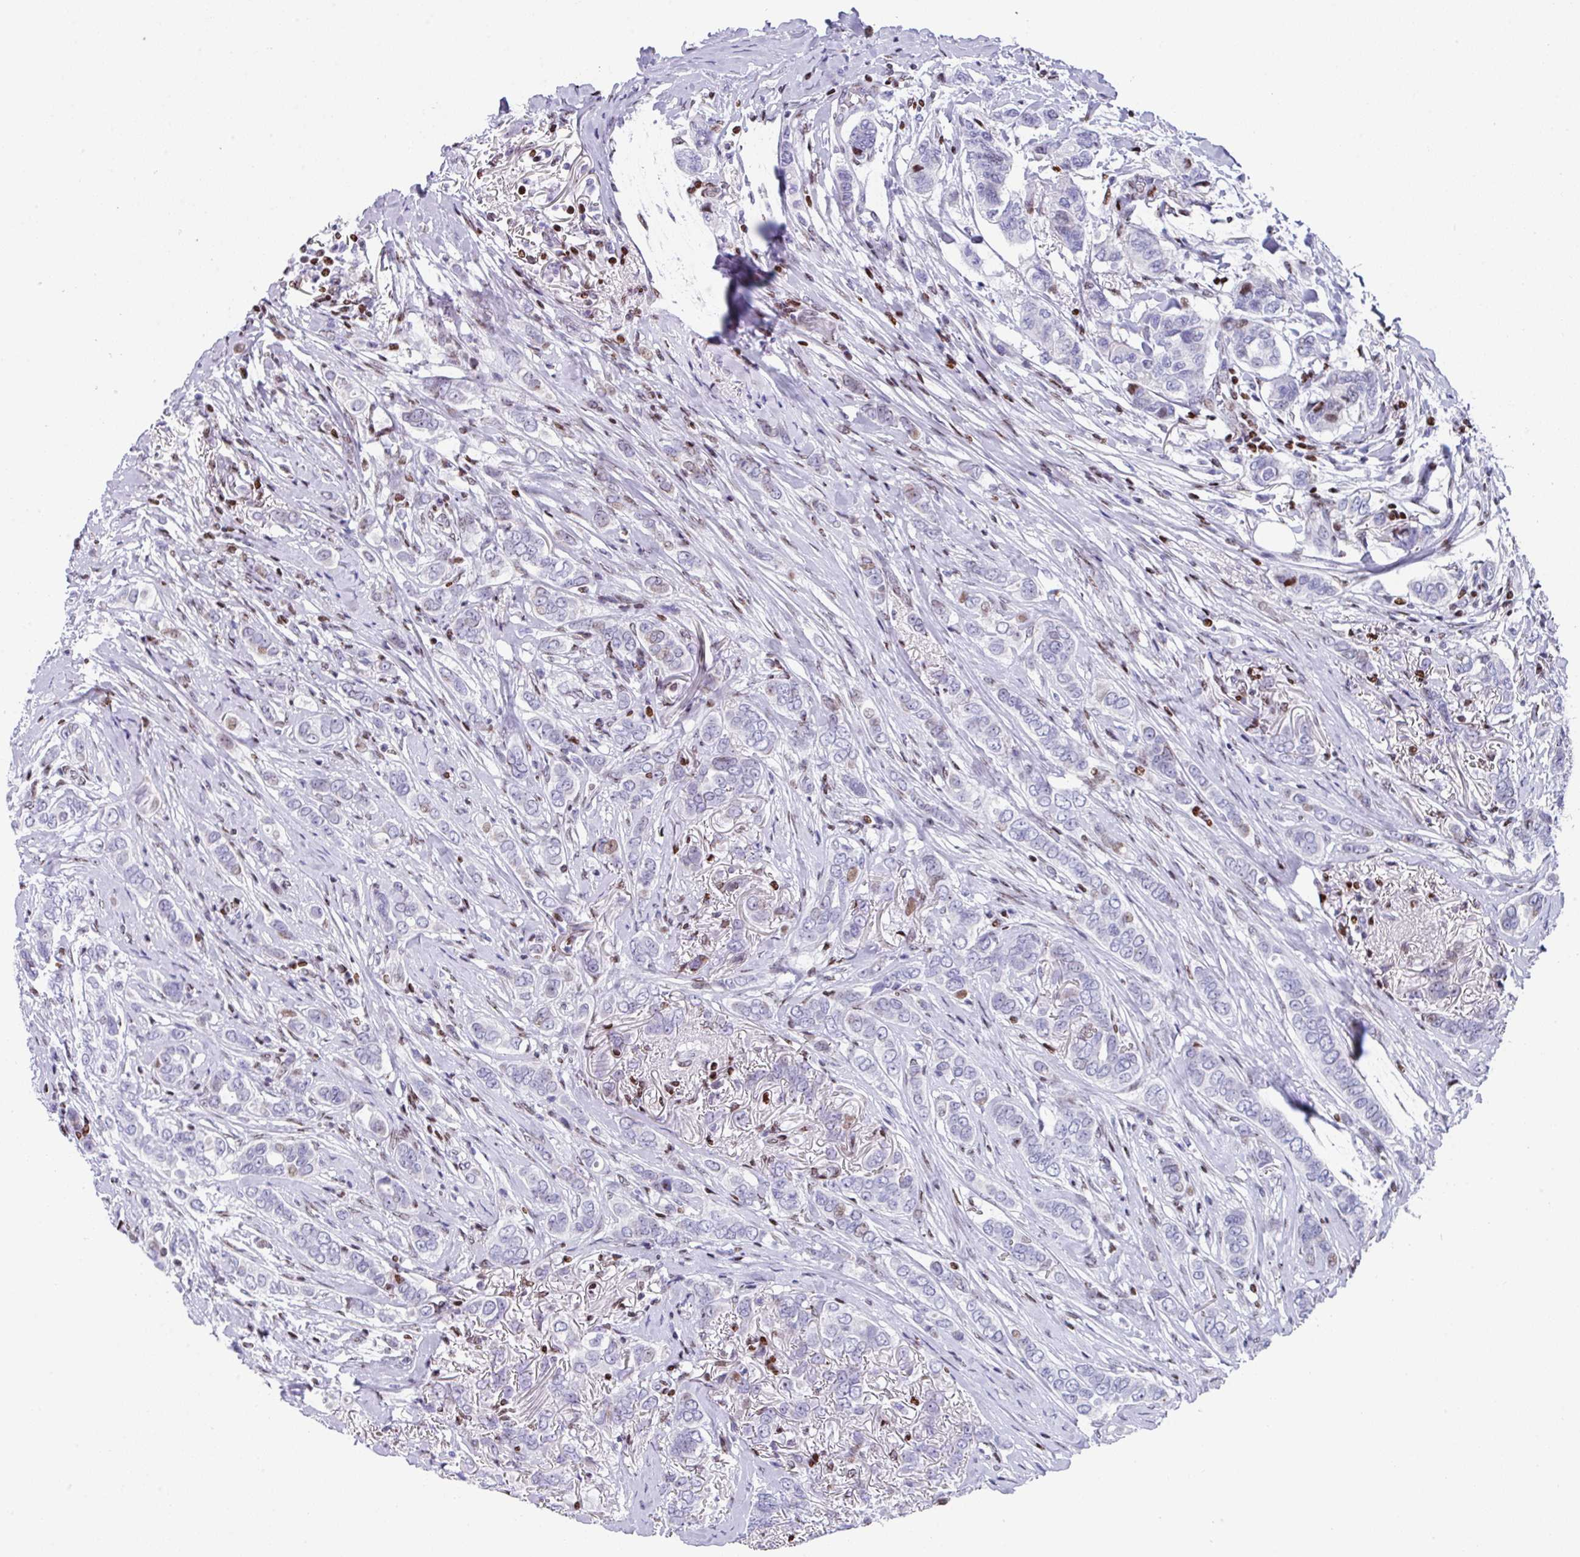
{"staining": {"intensity": "negative", "quantity": "none", "location": "none"}, "tissue": "breast cancer", "cell_type": "Tumor cells", "image_type": "cancer", "snomed": [{"axis": "morphology", "description": "Lobular carcinoma"}, {"axis": "topography", "description": "Breast"}], "caption": "The immunohistochemistry (IHC) image has no significant staining in tumor cells of breast cancer (lobular carcinoma) tissue.", "gene": "TCF3", "patient": {"sex": "female", "age": 51}}